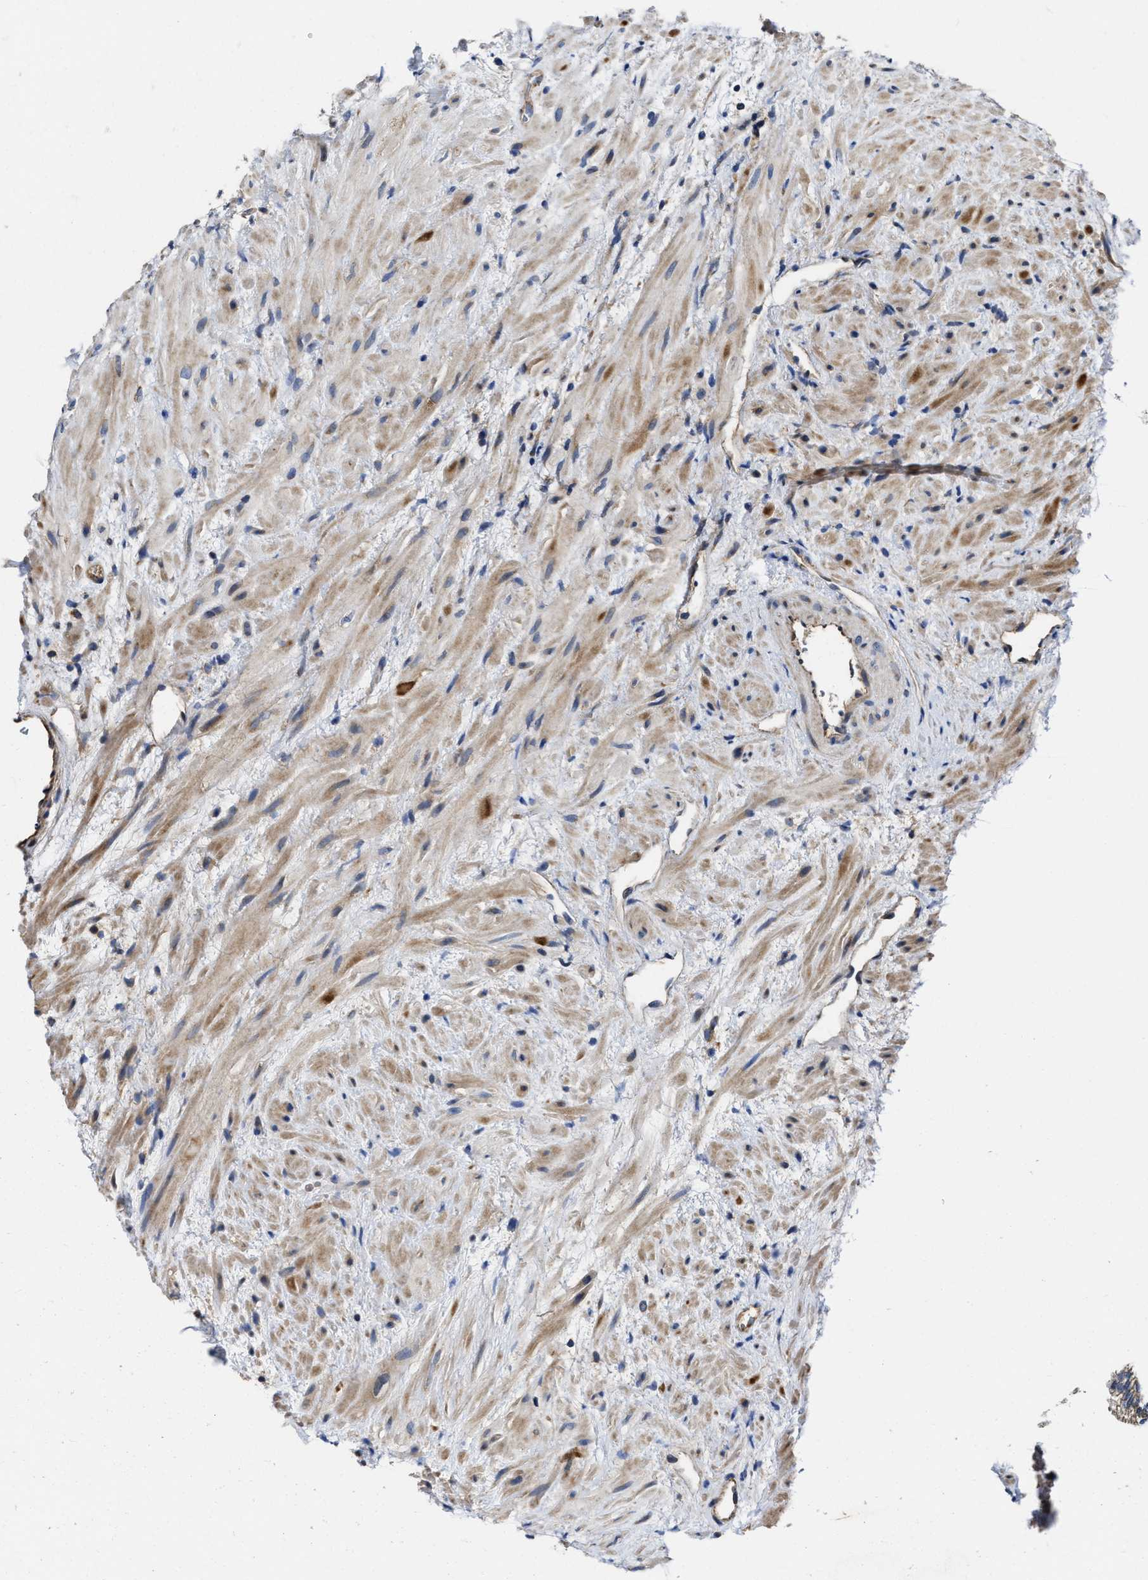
{"staining": {"intensity": "weak", "quantity": "<25%", "location": "cytoplasmic/membranous"}, "tissue": "prostate", "cell_type": "Glandular cells", "image_type": "normal", "snomed": [{"axis": "morphology", "description": "Normal tissue, NOS"}, {"axis": "topography", "description": "Prostate"}], "caption": "An immunohistochemistry (IHC) histopathology image of unremarkable prostate is shown. There is no staining in glandular cells of prostate. (DAB IHC, high magnification).", "gene": "TRAF6", "patient": {"sex": "male", "age": 76}}